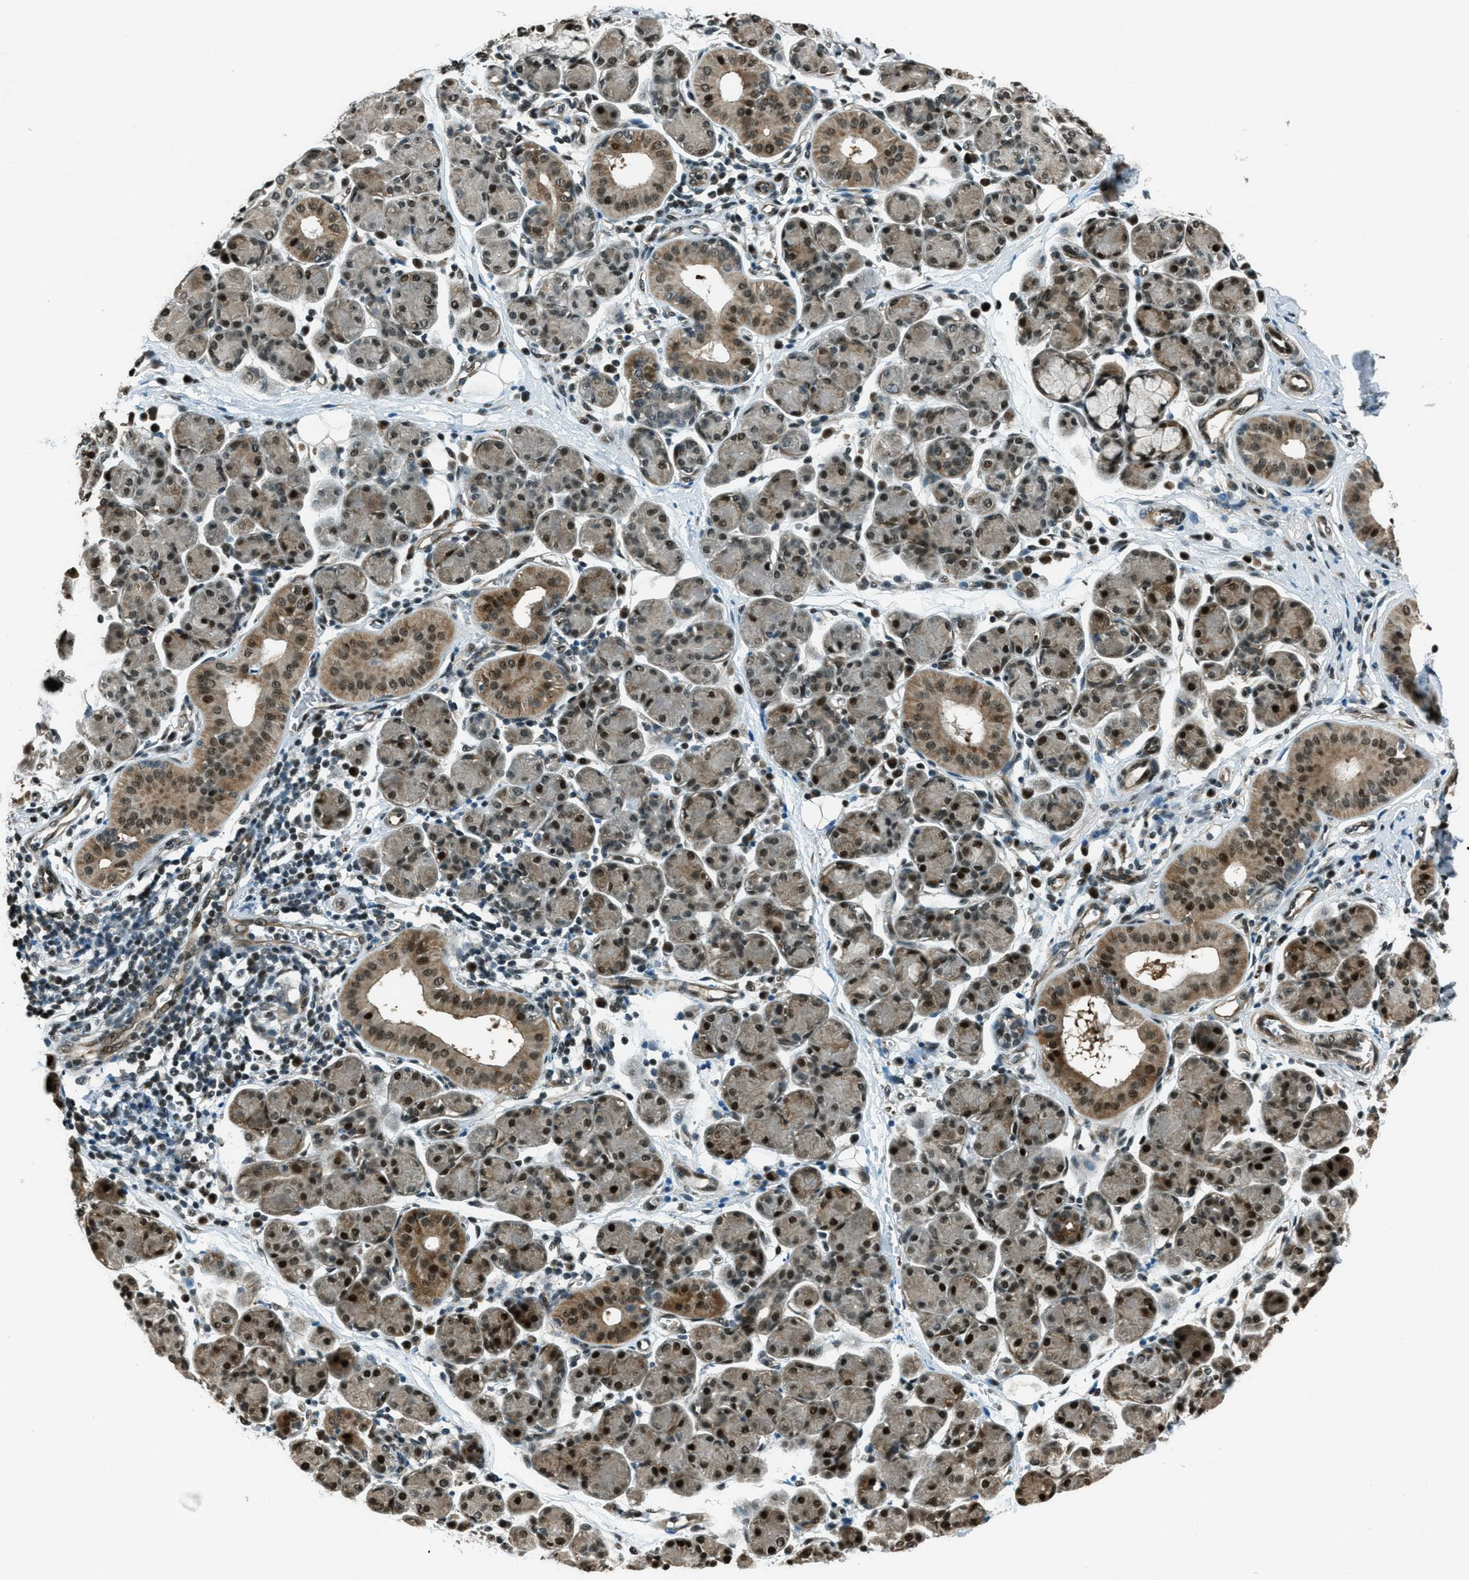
{"staining": {"intensity": "strong", "quantity": "25%-75%", "location": "cytoplasmic/membranous,nuclear"}, "tissue": "salivary gland", "cell_type": "Glandular cells", "image_type": "normal", "snomed": [{"axis": "morphology", "description": "Normal tissue, NOS"}, {"axis": "morphology", "description": "Inflammation, NOS"}, {"axis": "topography", "description": "Lymph node"}, {"axis": "topography", "description": "Salivary gland"}], "caption": "Protein staining displays strong cytoplasmic/membranous,nuclear positivity in approximately 25%-75% of glandular cells in normal salivary gland.", "gene": "TARDBP", "patient": {"sex": "male", "age": 3}}